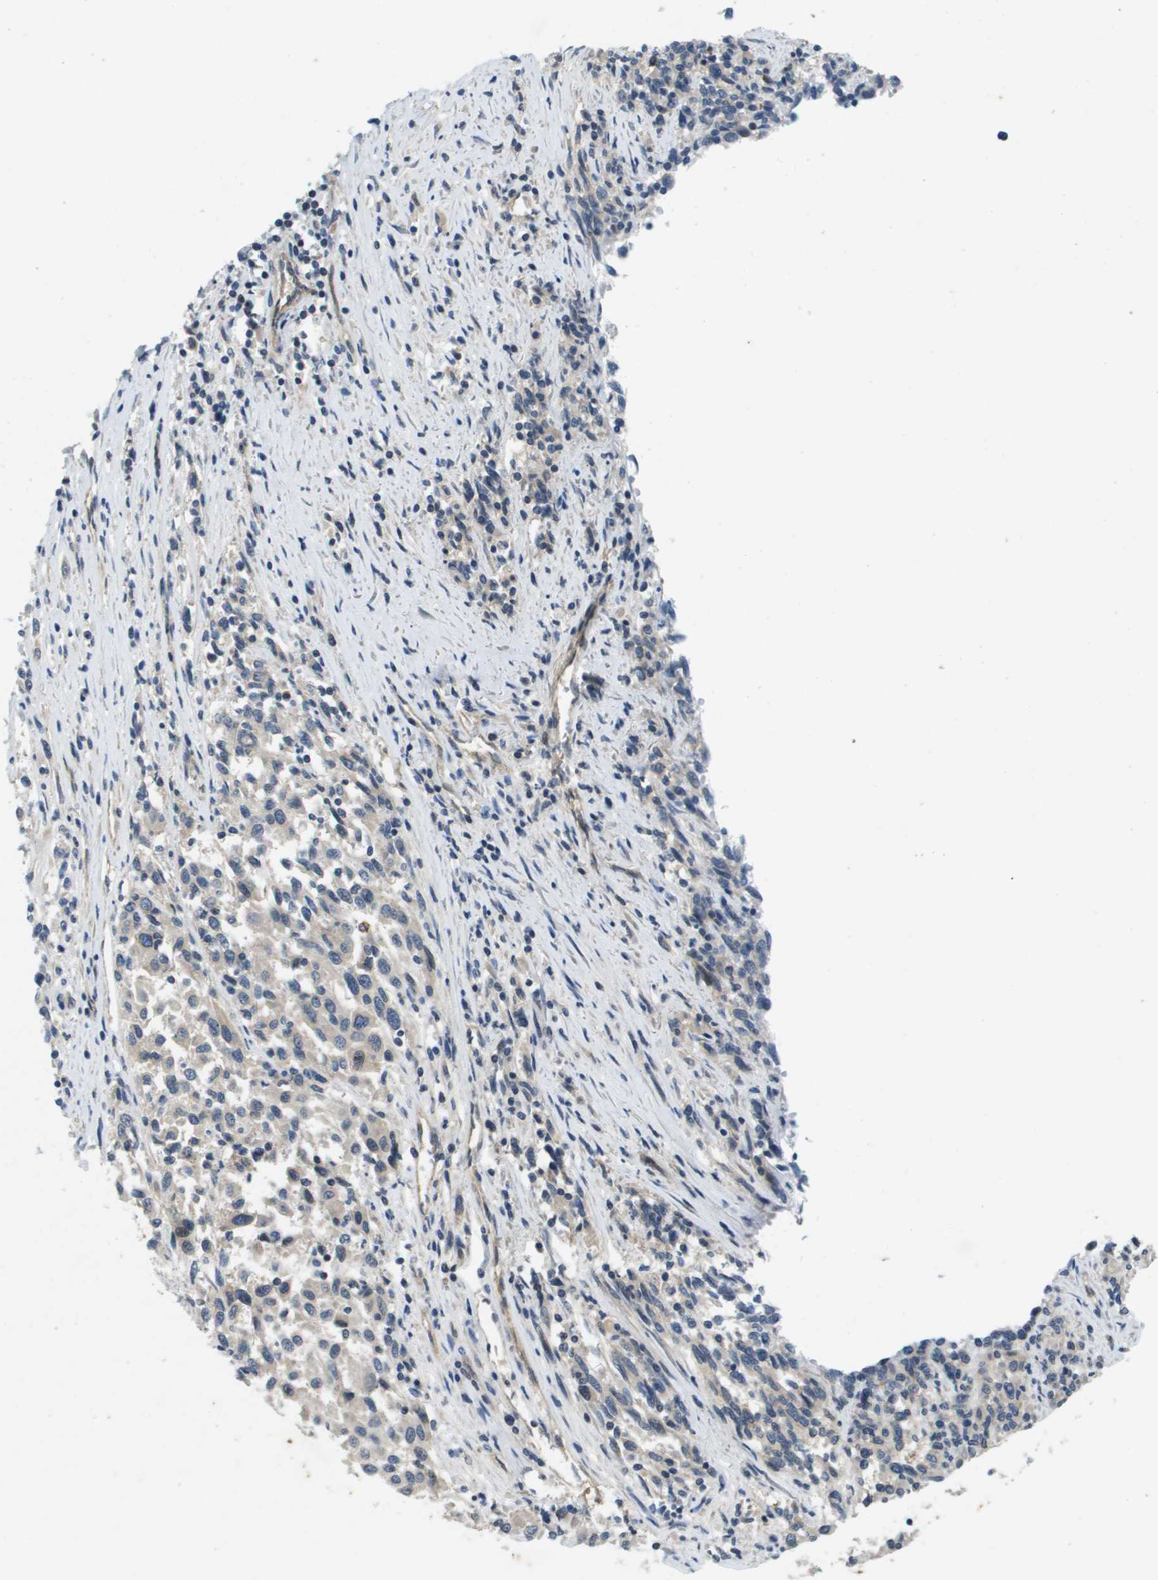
{"staining": {"intensity": "negative", "quantity": "none", "location": "none"}, "tissue": "melanoma", "cell_type": "Tumor cells", "image_type": "cancer", "snomed": [{"axis": "morphology", "description": "Malignant melanoma, Metastatic site"}, {"axis": "topography", "description": "Lymph node"}], "caption": "A high-resolution micrograph shows immunohistochemistry (IHC) staining of malignant melanoma (metastatic site), which demonstrates no significant positivity in tumor cells.", "gene": "PGAP3", "patient": {"sex": "male", "age": 61}}